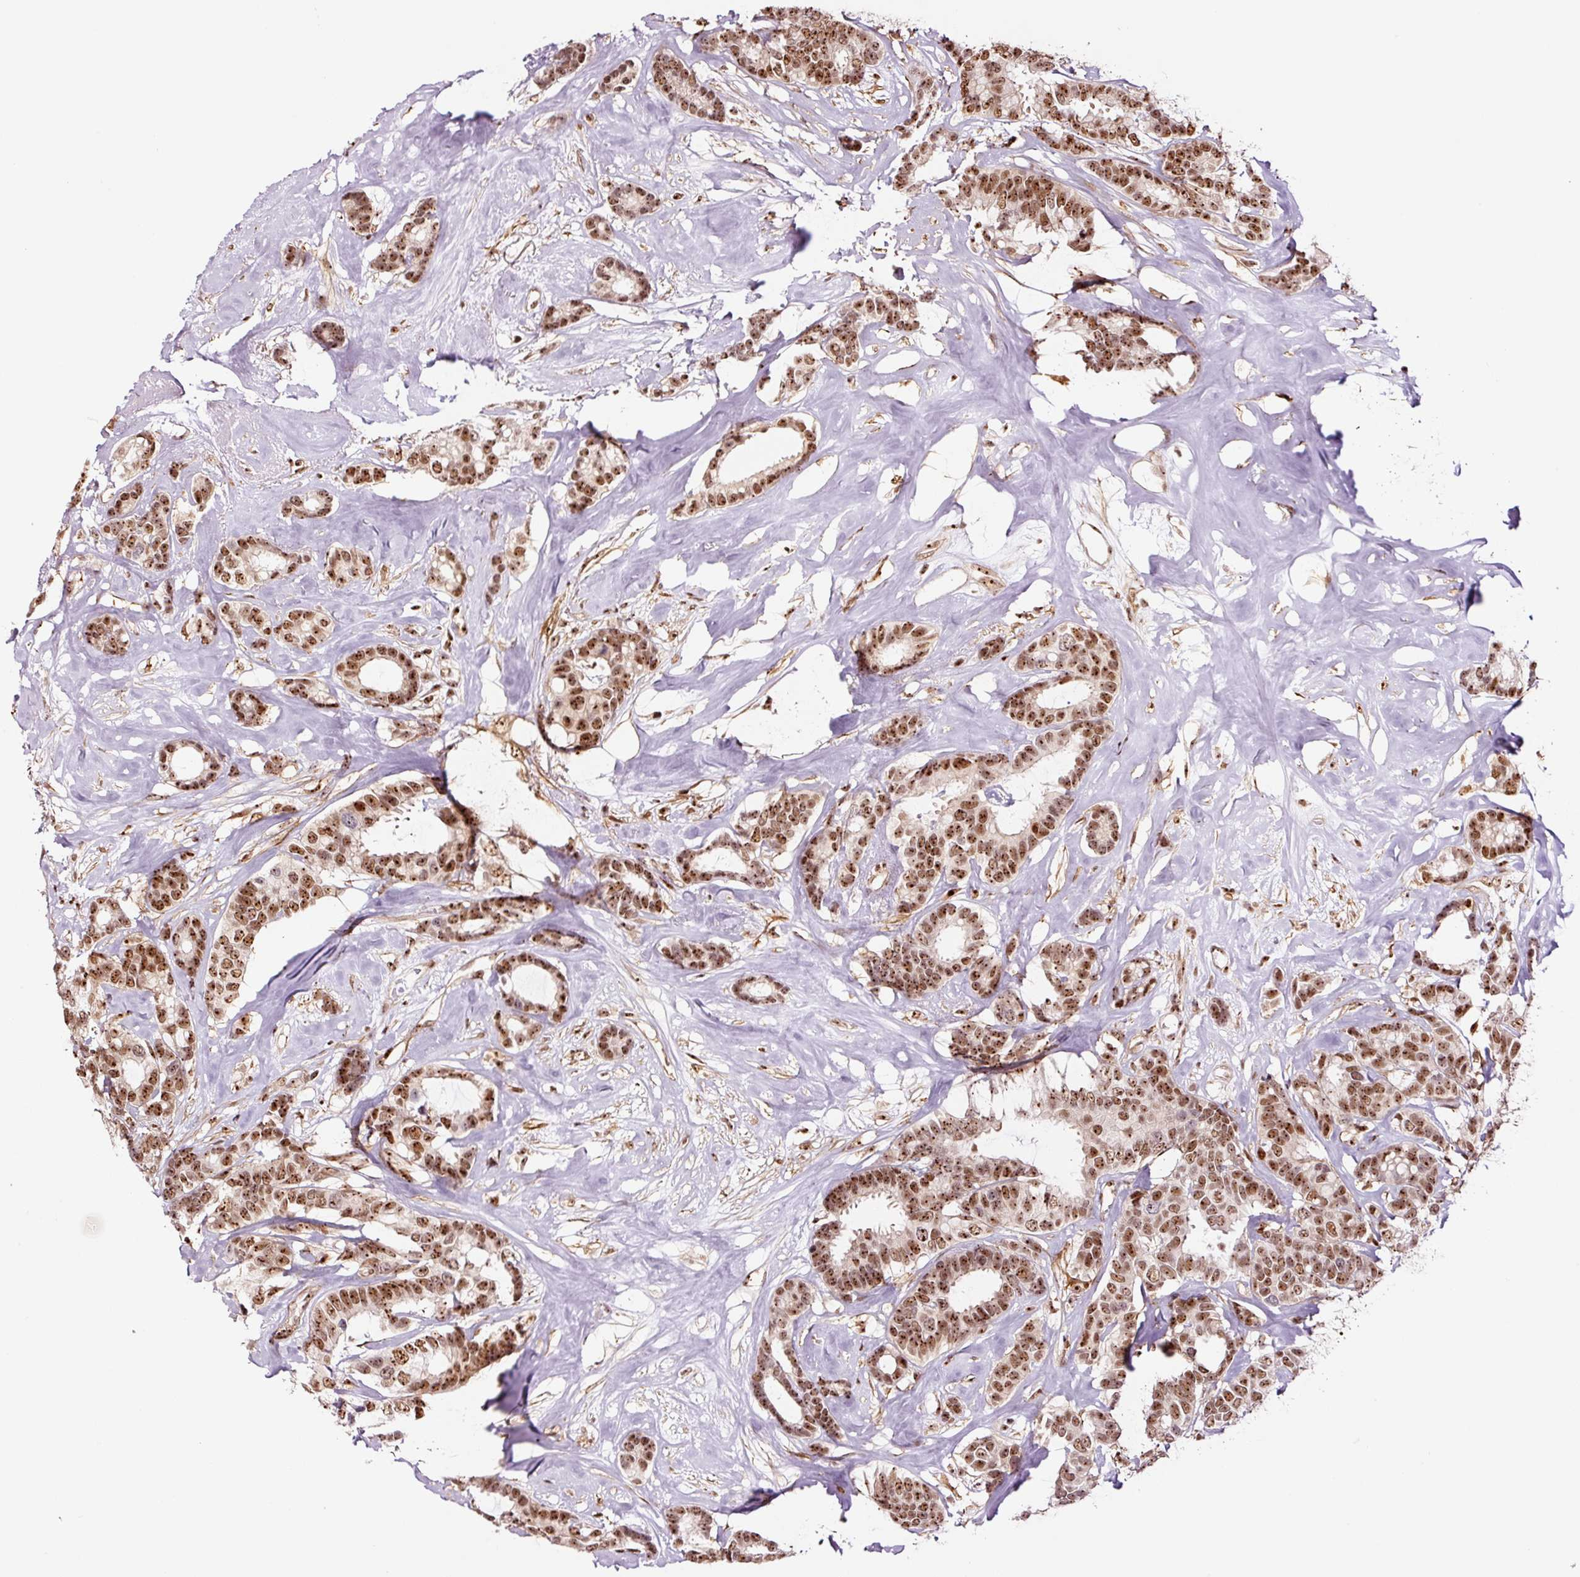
{"staining": {"intensity": "strong", "quantity": ">75%", "location": "nuclear"}, "tissue": "breast cancer", "cell_type": "Tumor cells", "image_type": "cancer", "snomed": [{"axis": "morphology", "description": "Duct carcinoma"}, {"axis": "topography", "description": "Breast"}], "caption": "An IHC micrograph of tumor tissue is shown. Protein staining in brown labels strong nuclear positivity in breast cancer within tumor cells.", "gene": "GNL3", "patient": {"sex": "female", "age": 87}}